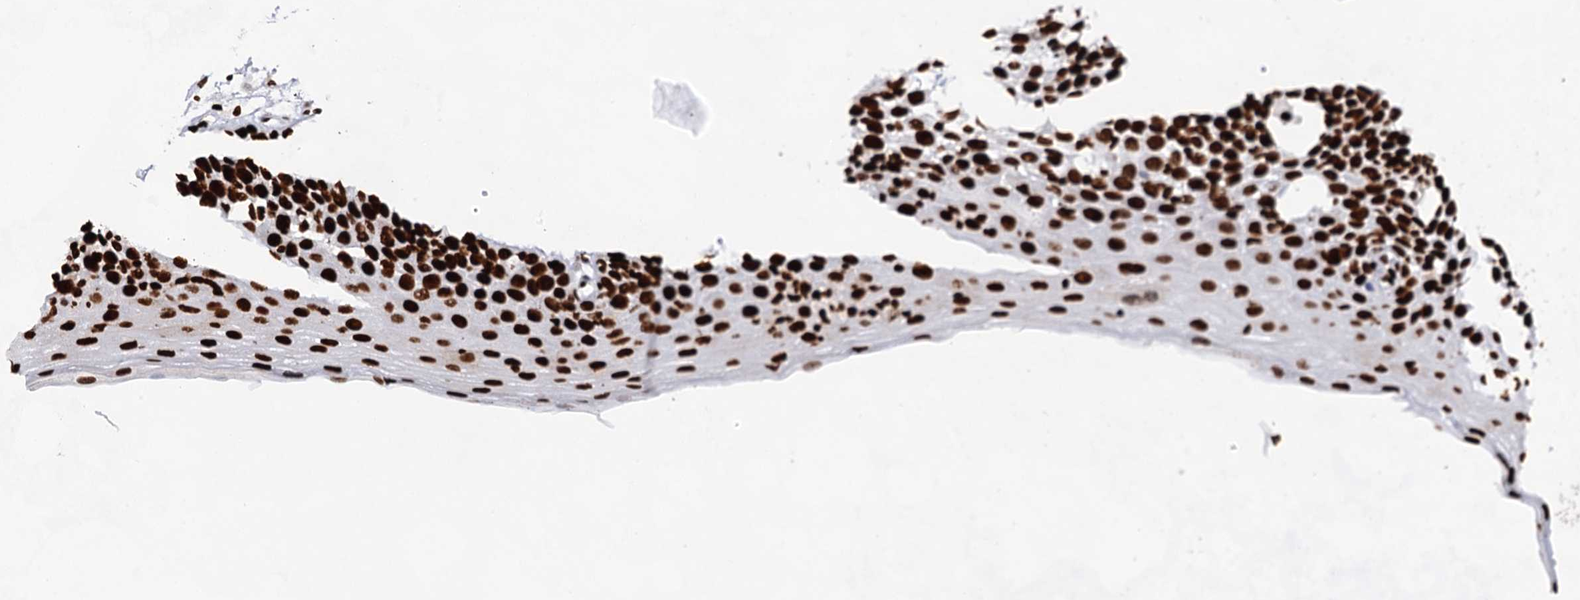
{"staining": {"intensity": "strong", "quantity": ">75%", "location": "nuclear"}, "tissue": "oral mucosa", "cell_type": "Squamous epithelial cells", "image_type": "normal", "snomed": [{"axis": "morphology", "description": "Normal tissue, NOS"}, {"axis": "topography", "description": "Oral tissue"}], "caption": "High-magnification brightfield microscopy of benign oral mucosa stained with DAB (brown) and counterstained with hematoxylin (blue). squamous epithelial cells exhibit strong nuclear staining is appreciated in approximately>75% of cells. The protein of interest is stained brown, and the nuclei are stained in blue (DAB IHC with brightfield microscopy, high magnification).", "gene": "HMGB2", "patient": {"sex": "male", "age": 74}}